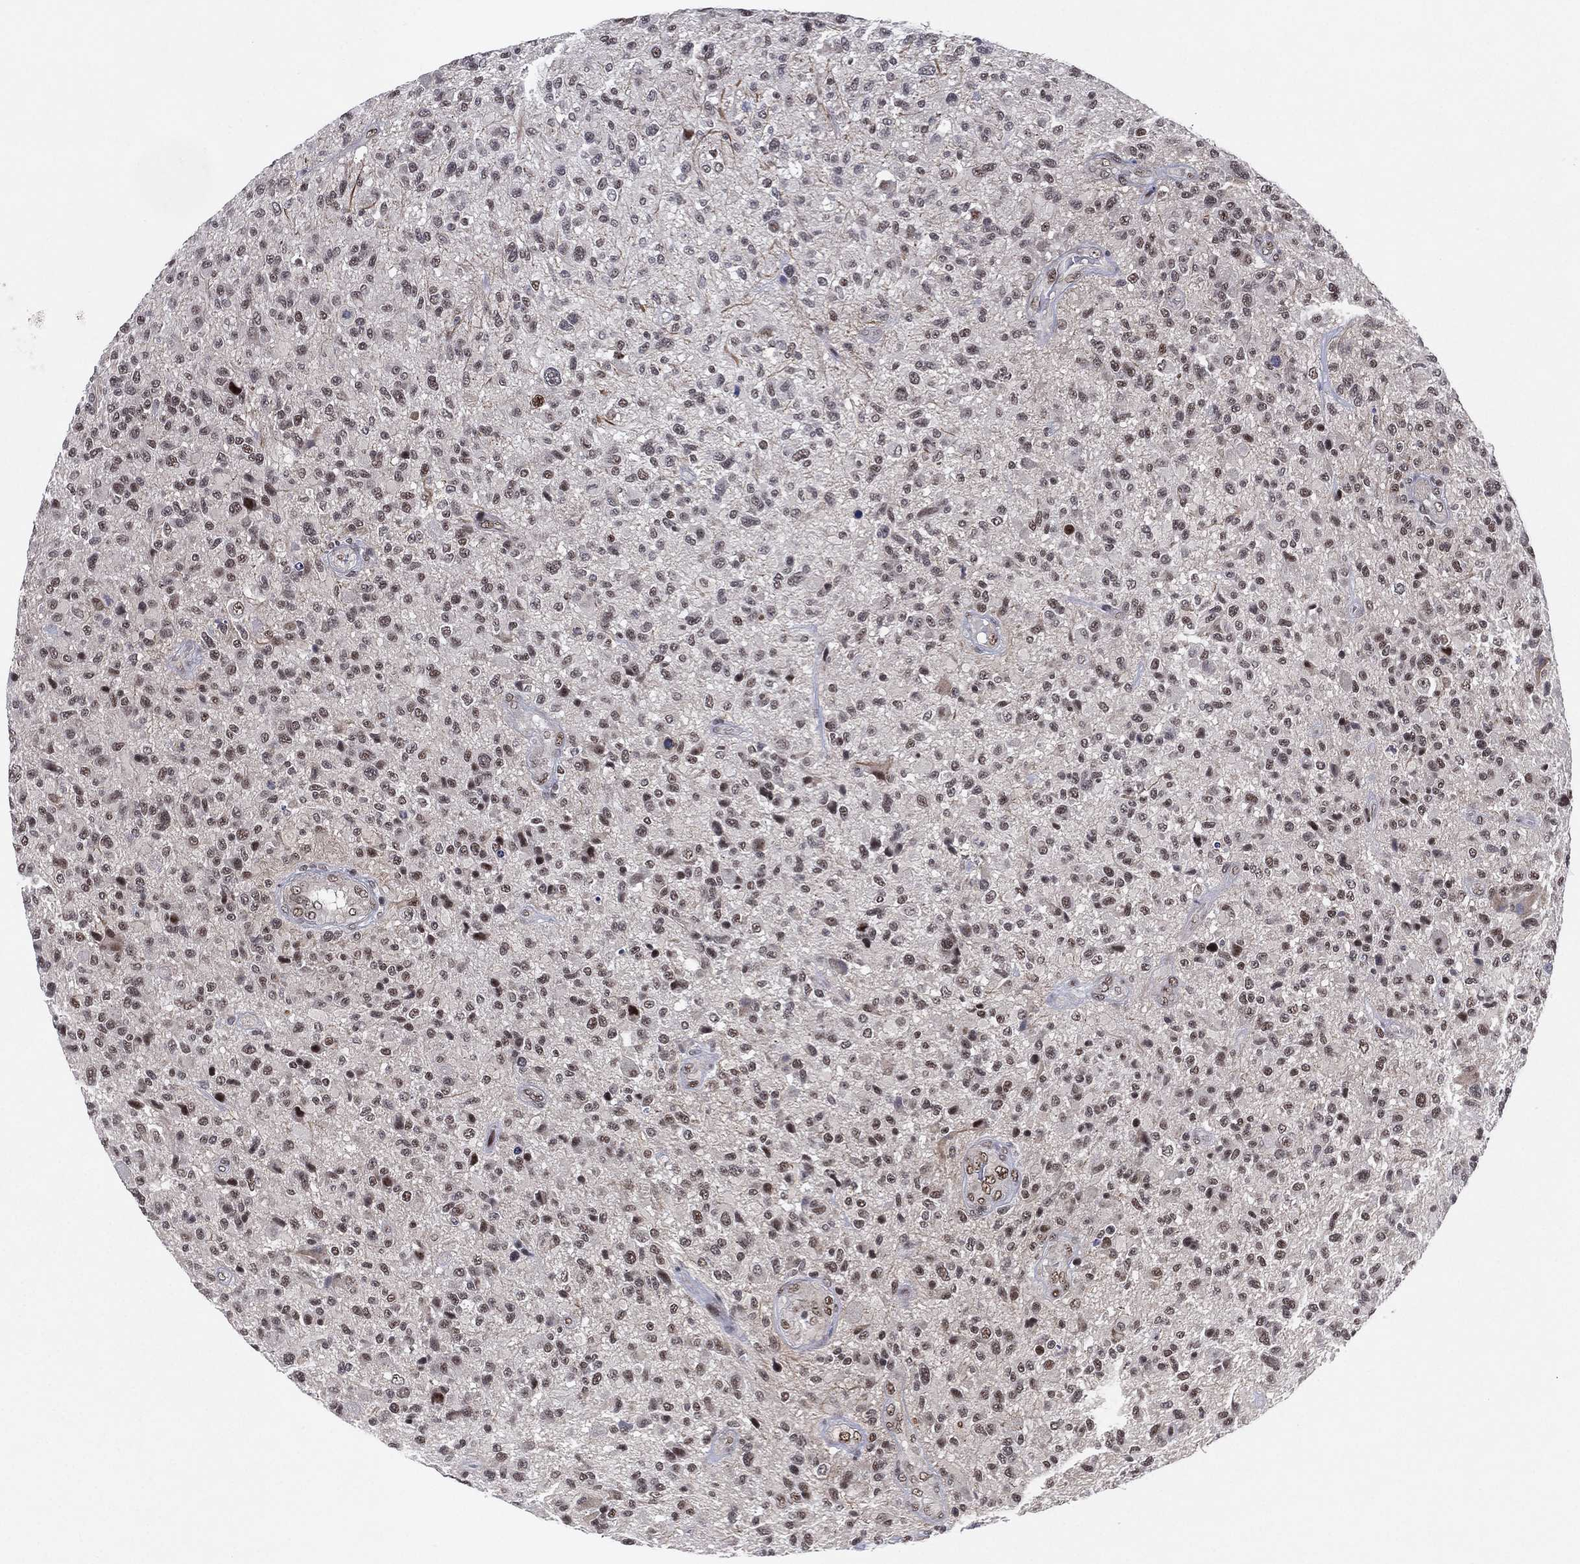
{"staining": {"intensity": "weak", "quantity": "<25%", "location": "nuclear"}, "tissue": "glioma", "cell_type": "Tumor cells", "image_type": "cancer", "snomed": [{"axis": "morphology", "description": "Glioma, malignant, High grade"}, {"axis": "topography", "description": "Brain"}], "caption": "Immunohistochemistry micrograph of high-grade glioma (malignant) stained for a protein (brown), which reveals no expression in tumor cells.", "gene": "DGCR8", "patient": {"sex": "male", "age": 47}}